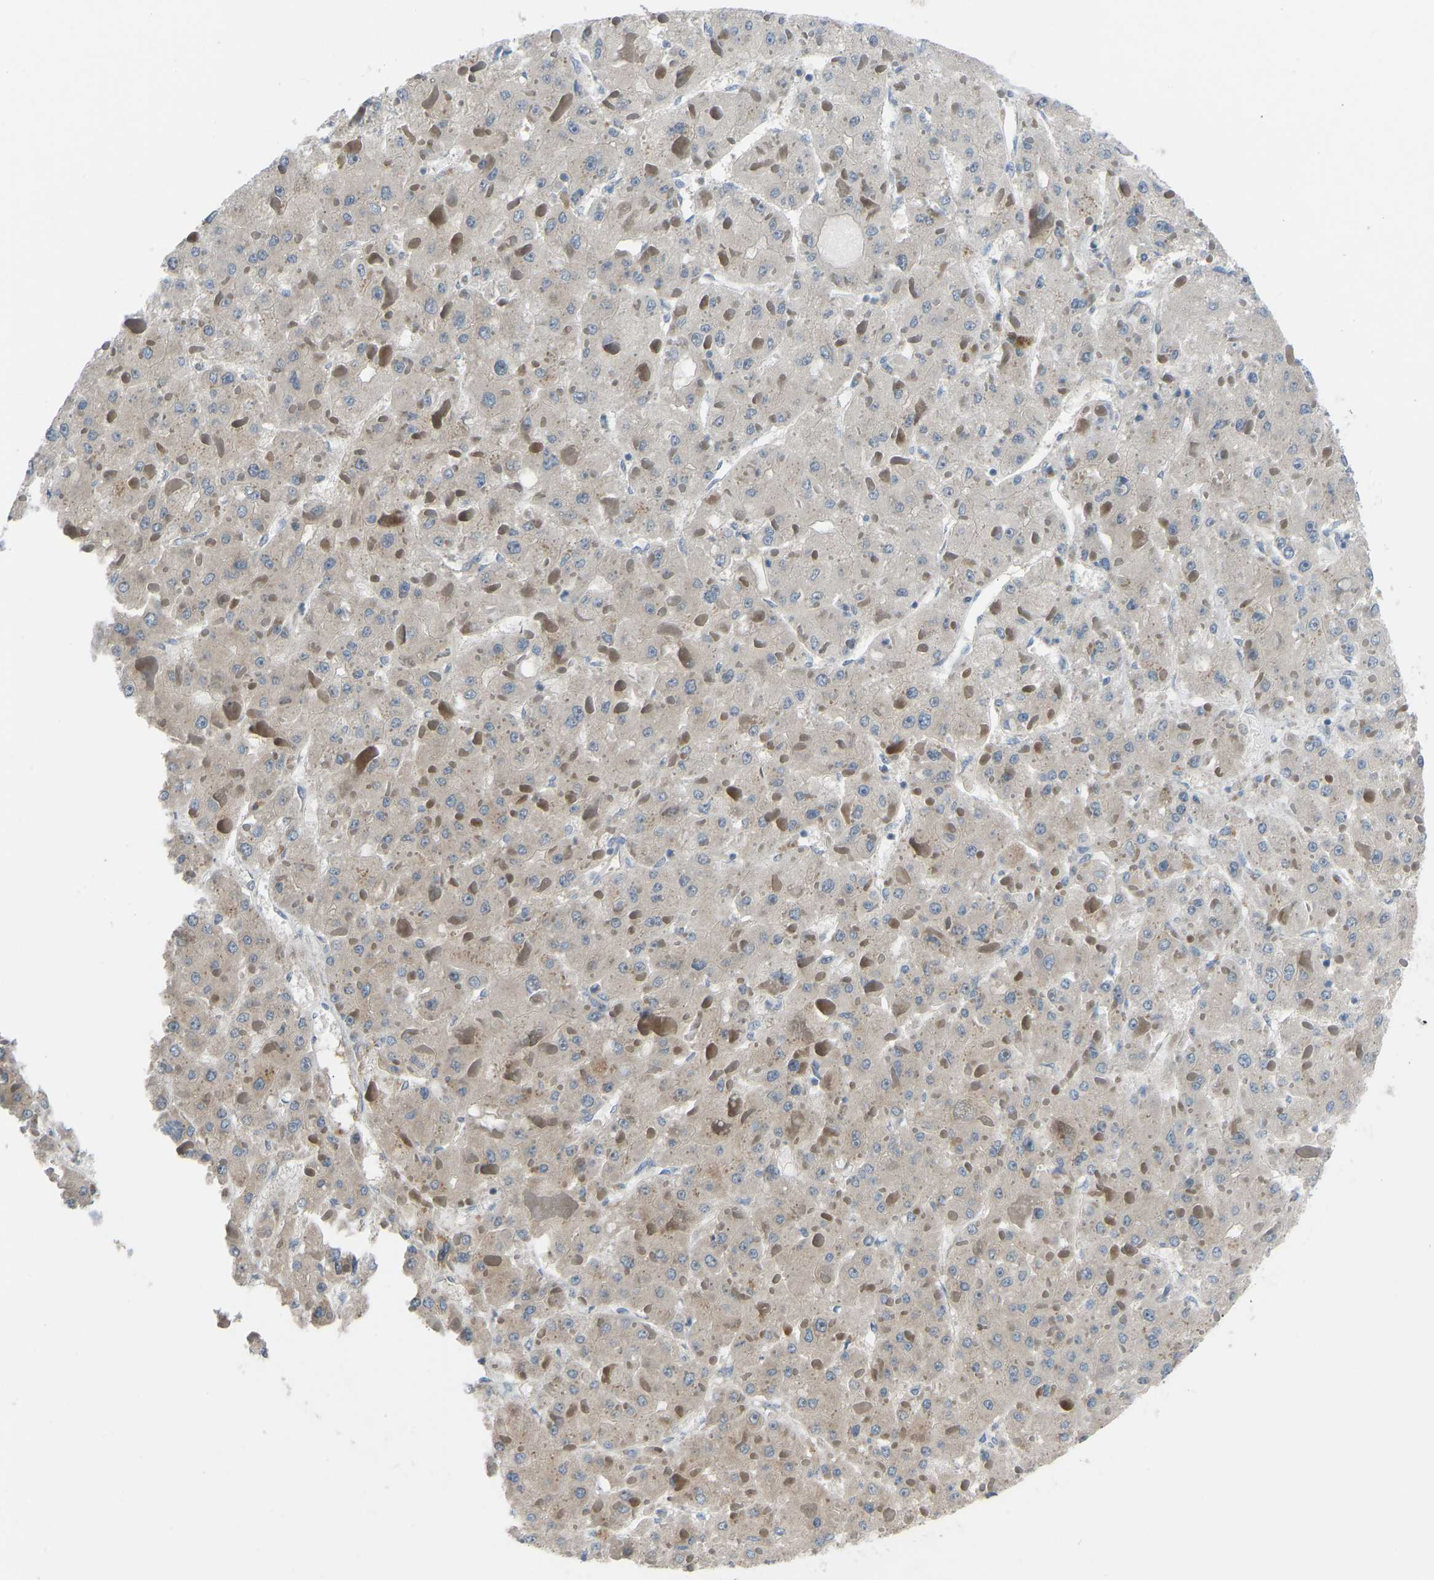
{"staining": {"intensity": "negative", "quantity": "none", "location": "none"}, "tissue": "liver cancer", "cell_type": "Tumor cells", "image_type": "cancer", "snomed": [{"axis": "morphology", "description": "Carcinoma, Hepatocellular, NOS"}, {"axis": "topography", "description": "Liver"}], "caption": "The histopathology image exhibits no staining of tumor cells in liver cancer.", "gene": "CDK2AP1", "patient": {"sex": "female", "age": 73}}